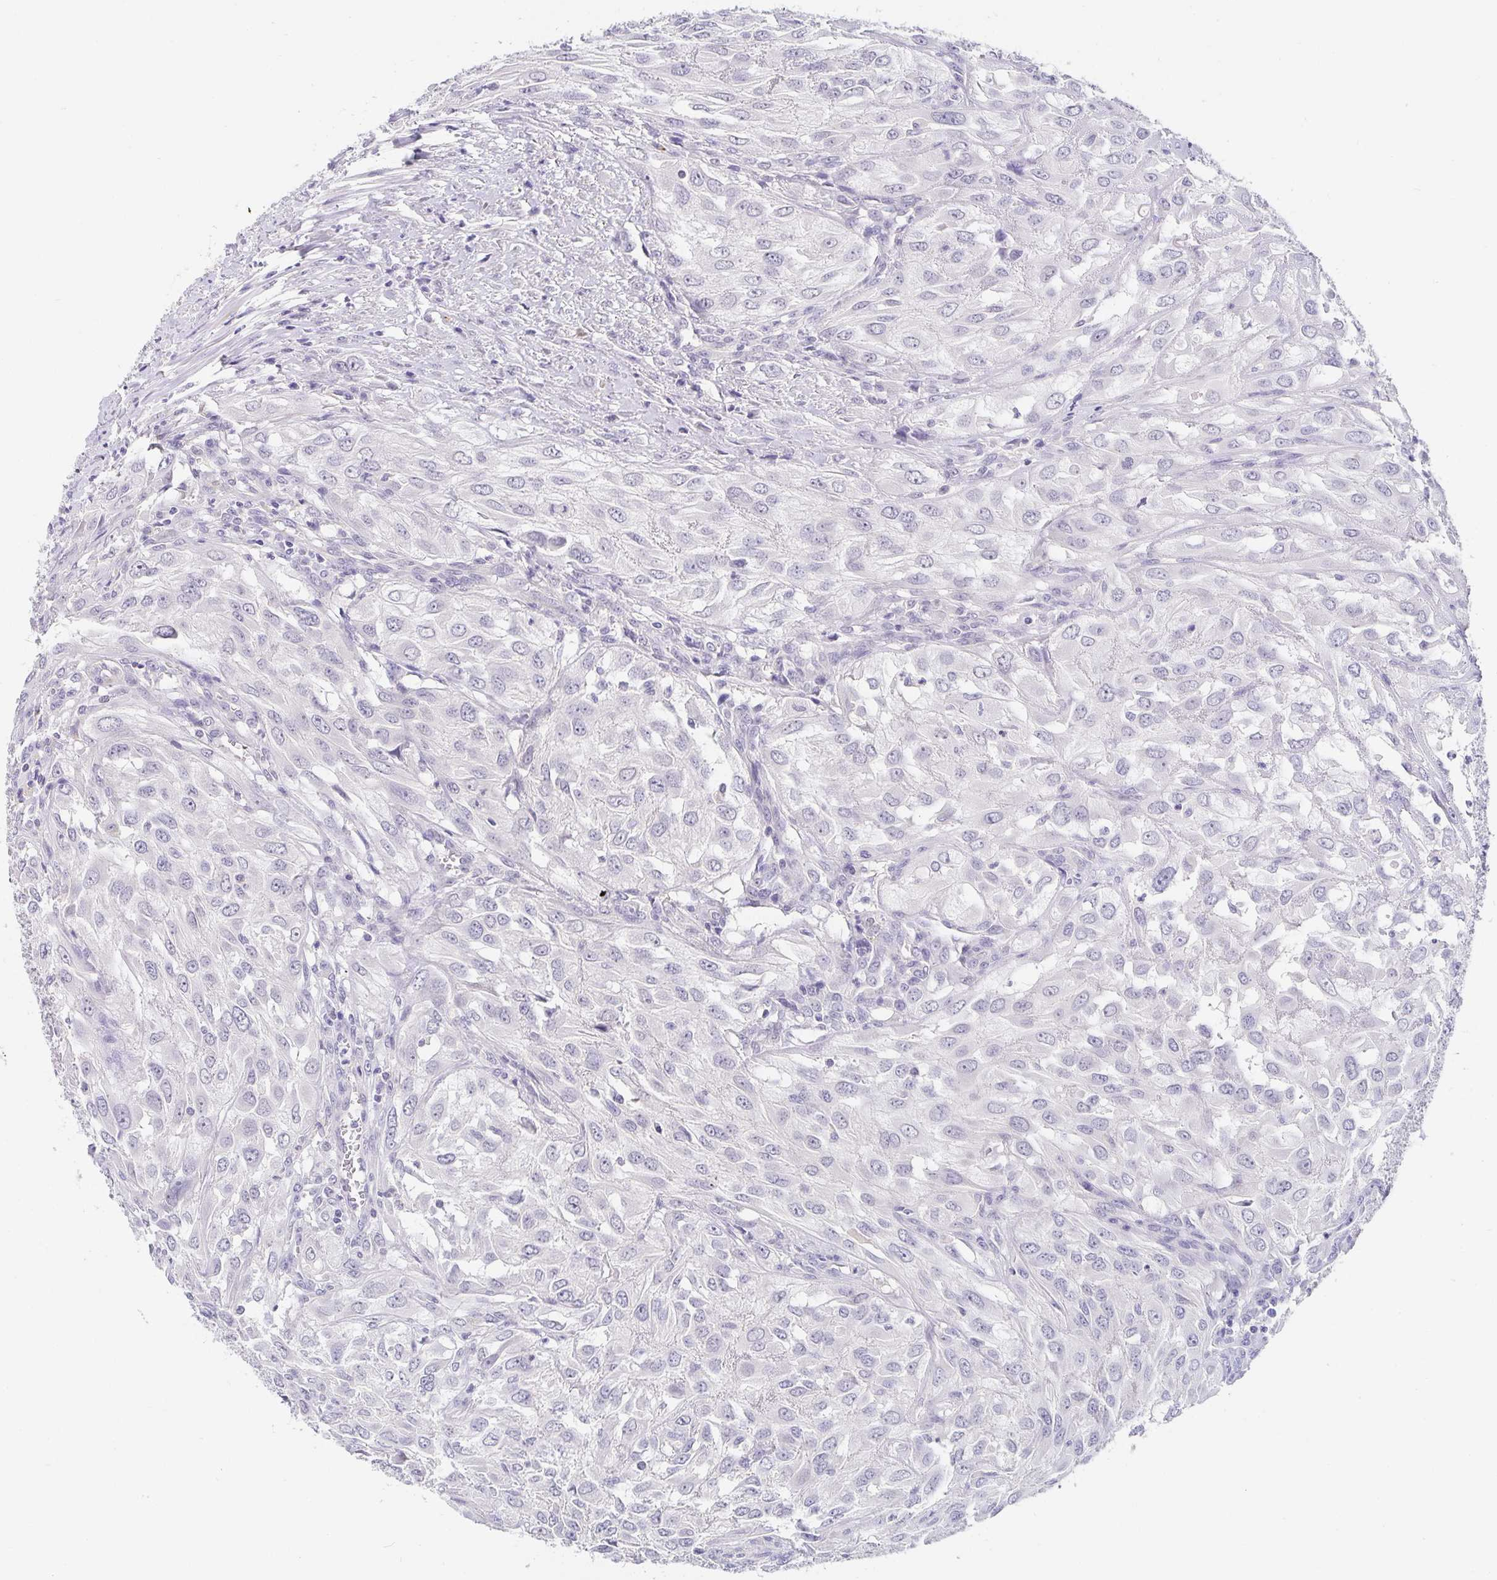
{"staining": {"intensity": "negative", "quantity": "none", "location": "none"}, "tissue": "urothelial cancer", "cell_type": "Tumor cells", "image_type": "cancer", "snomed": [{"axis": "morphology", "description": "Urothelial carcinoma, High grade"}, {"axis": "topography", "description": "Urinary bladder"}], "caption": "There is no significant staining in tumor cells of high-grade urothelial carcinoma. (Brightfield microscopy of DAB (3,3'-diaminobenzidine) immunohistochemistry (IHC) at high magnification).", "gene": "PDX1", "patient": {"sex": "male", "age": 67}}